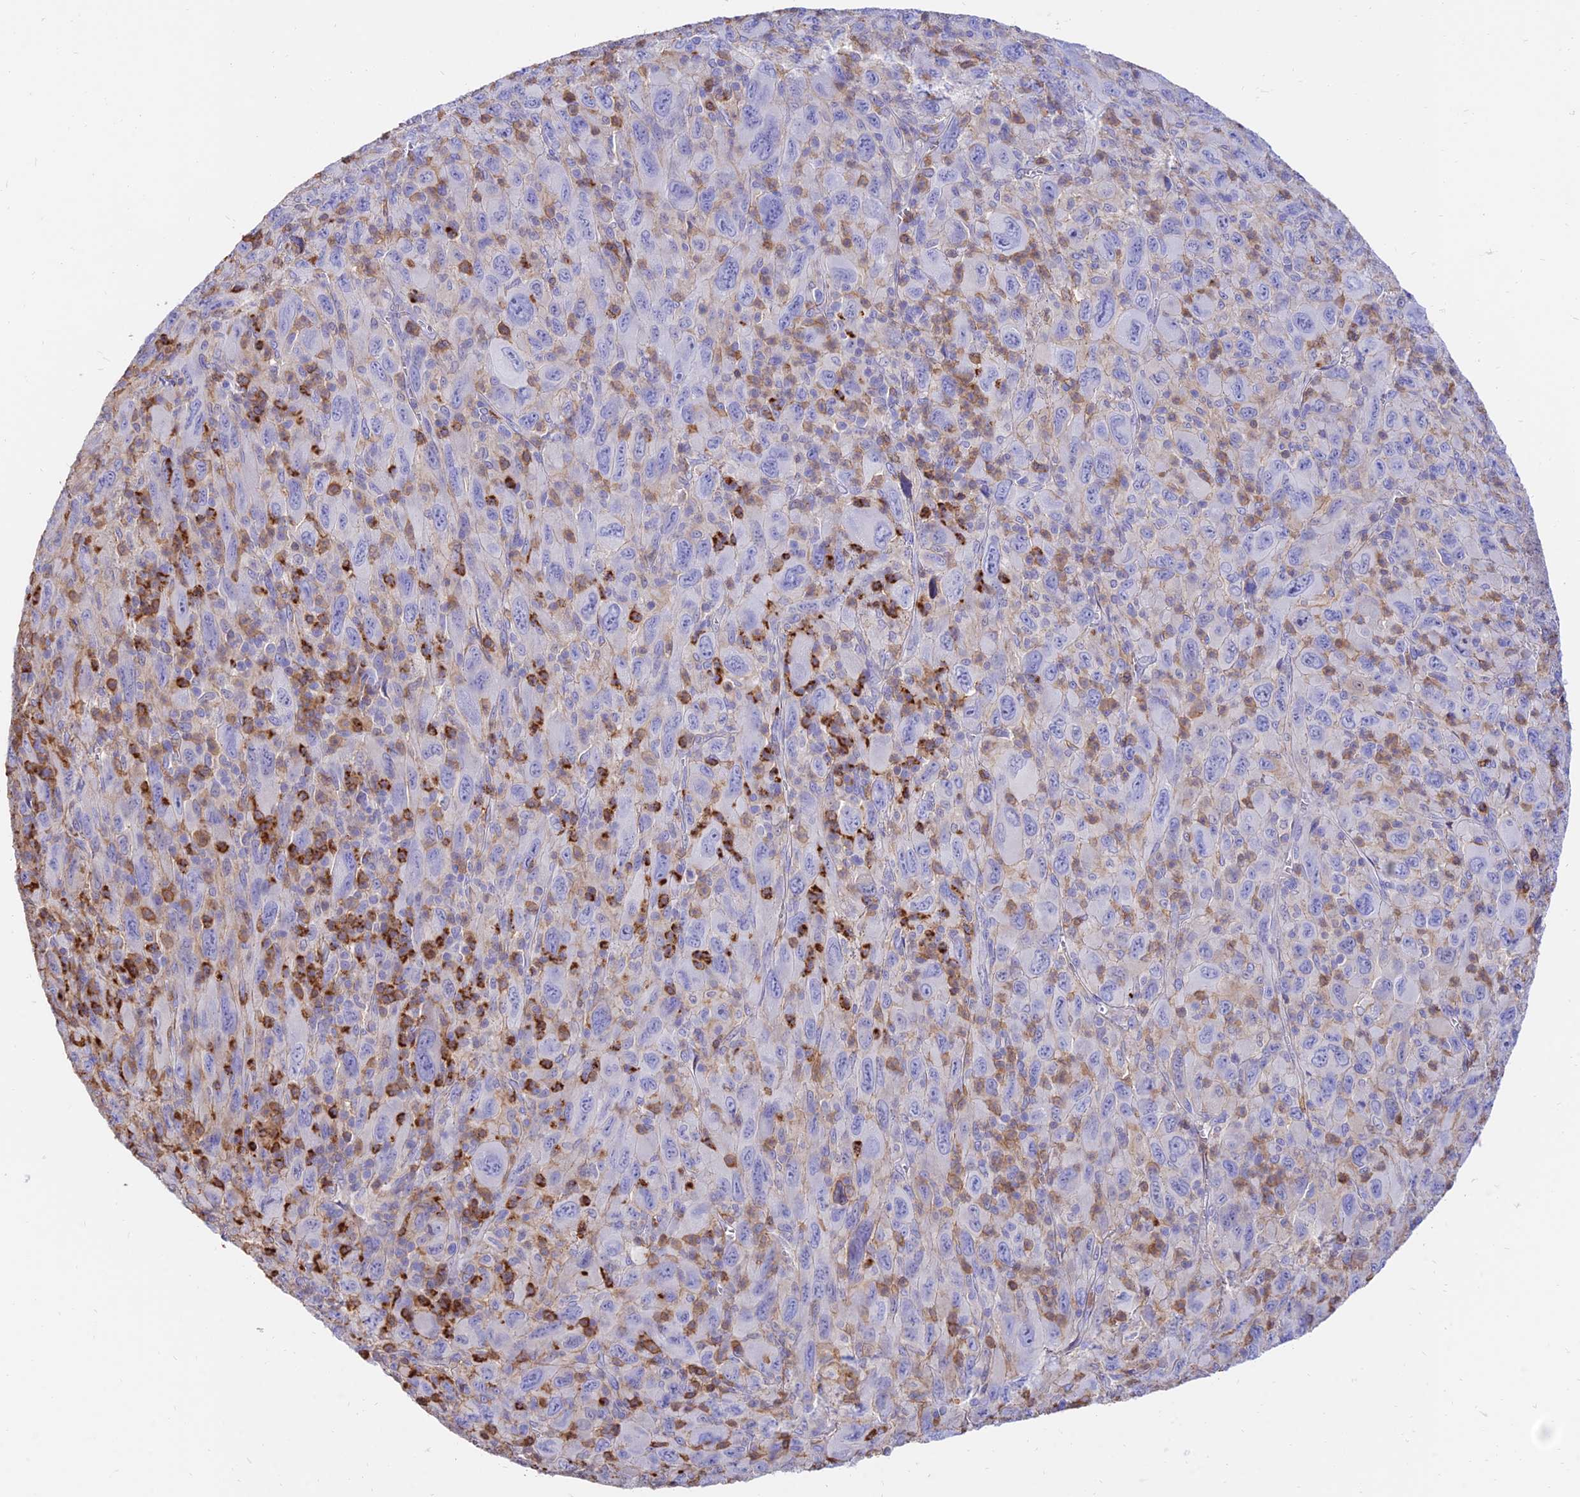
{"staining": {"intensity": "negative", "quantity": "none", "location": "none"}, "tissue": "melanoma", "cell_type": "Tumor cells", "image_type": "cancer", "snomed": [{"axis": "morphology", "description": "Malignant melanoma, Metastatic site"}, {"axis": "topography", "description": "Skin"}], "caption": "Immunohistochemistry of malignant melanoma (metastatic site) displays no positivity in tumor cells.", "gene": "SREK1IP1", "patient": {"sex": "female", "age": 56}}